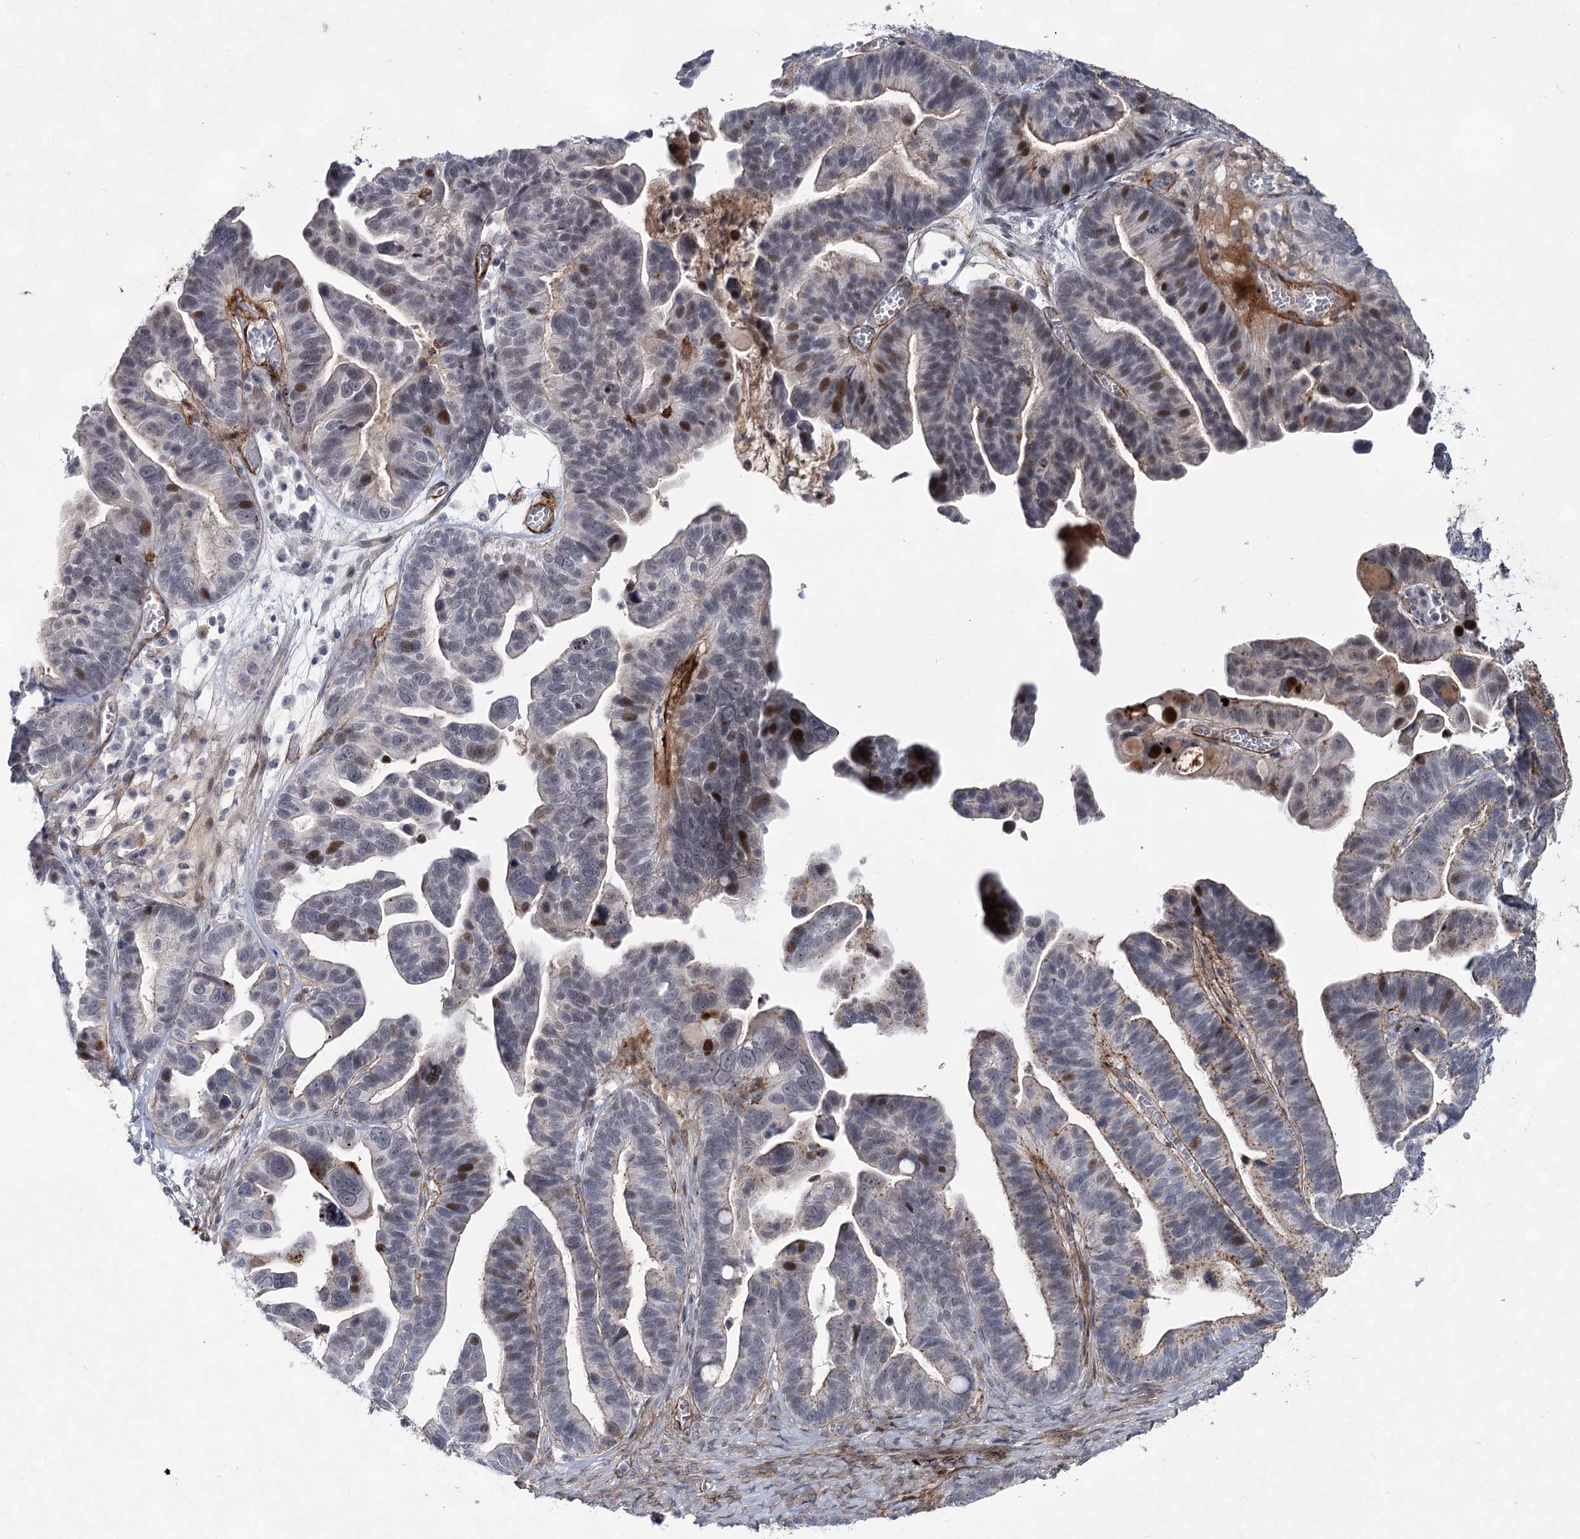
{"staining": {"intensity": "moderate", "quantity": "<25%", "location": "cytoplasmic/membranous"}, "tissue": "ovarian cancer", "cell_type": "Tumor cells", "image_type": "cancer", "snomed": [{"axis": "morphology", "description": "Cystadenocarcinoma, serous, NOS"}, {"axis": "topography", "description": "Ovary"}], "caption": "Protein staining of ovarian cancer (serous cystadenocarcinoma) tissue reveals moderate cytoplasmic/membranous expression in approximately <25% of tumor cells.", "gene": "ATL2", "patient": {"sex": "female", "age": 56}}